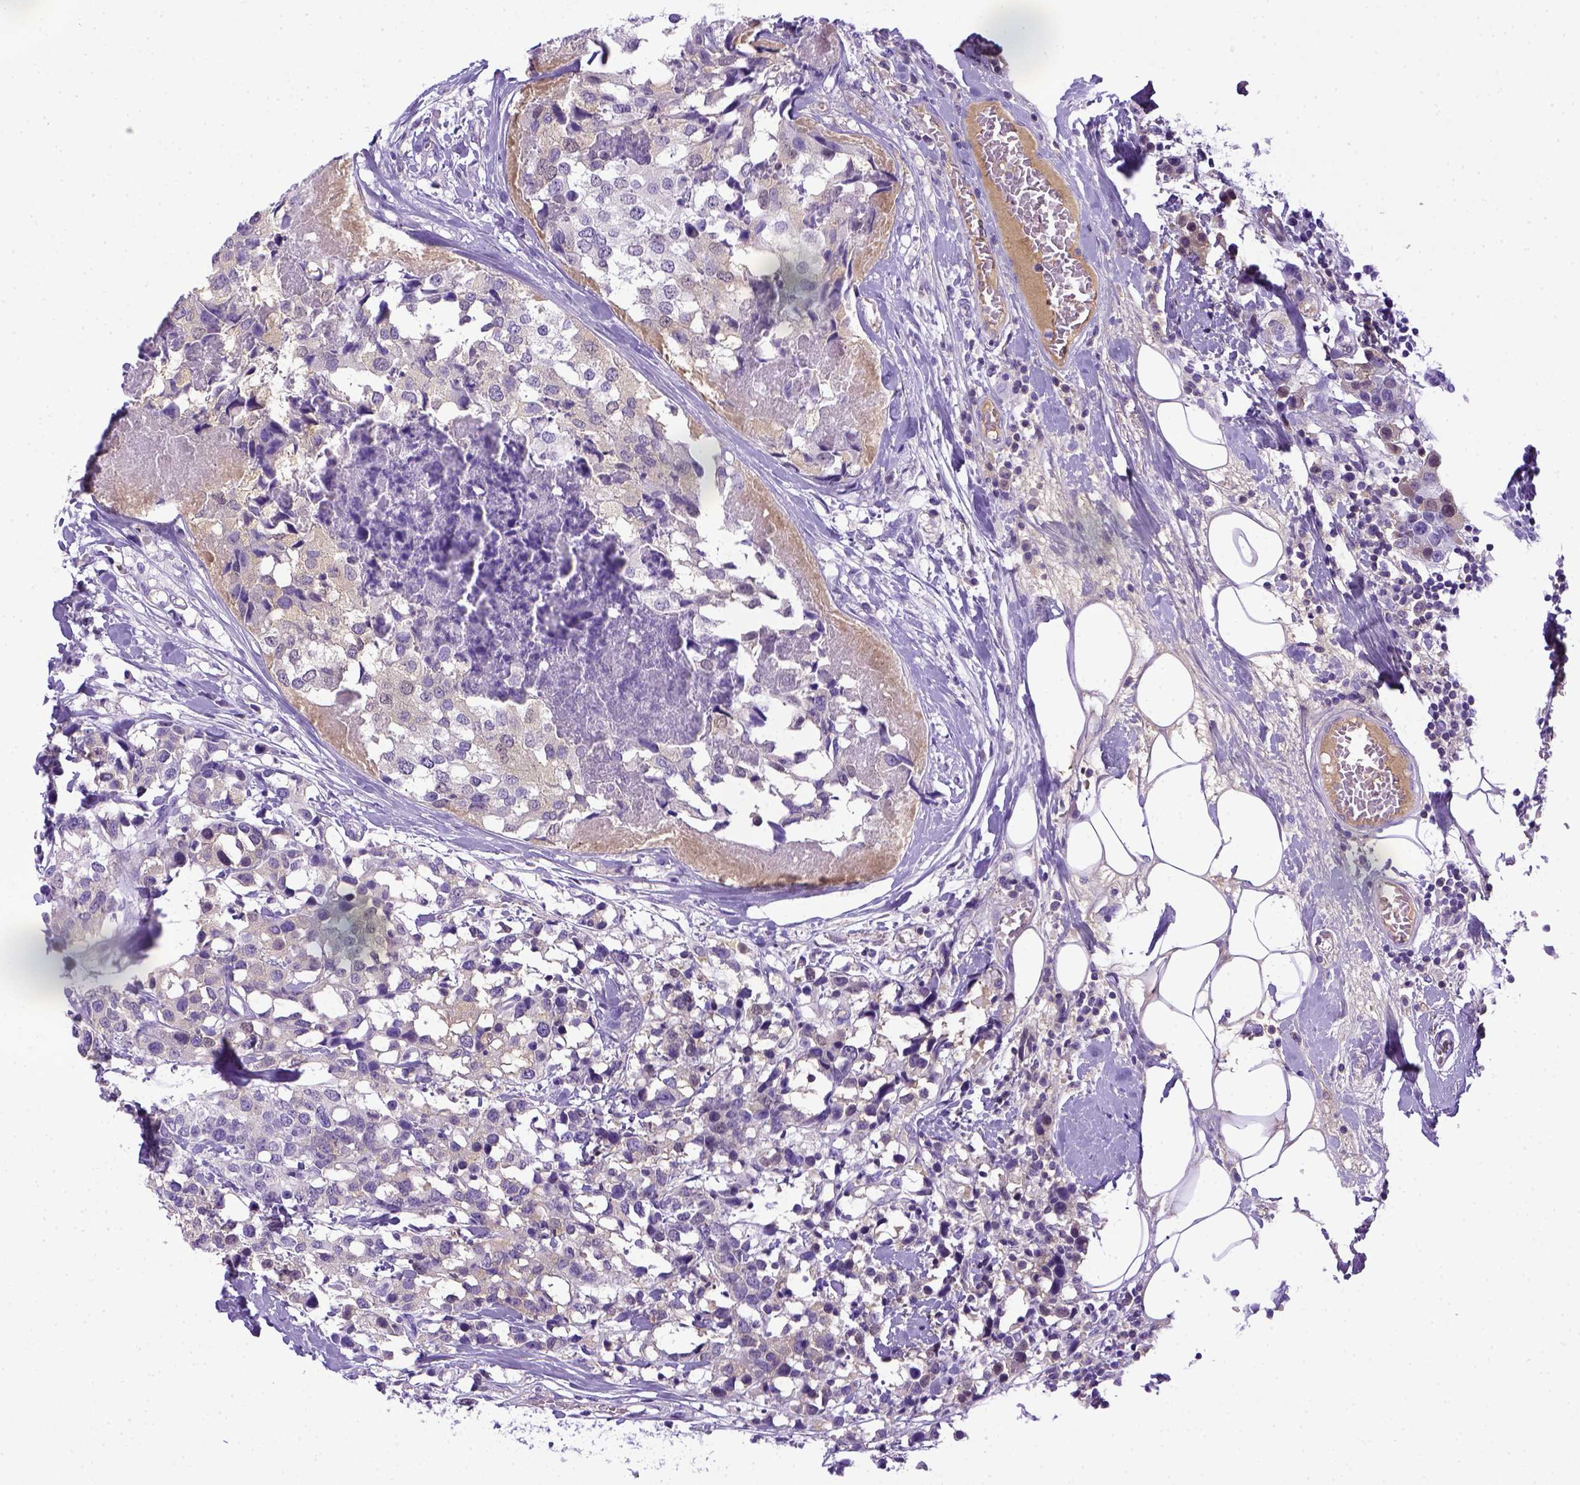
{"staining": {"intensity": "weak", "quantity": "<25%", "location": "cytoplasmic/membranous"}, "tissue": "breast cancer", "cell_type": "Tumor cells", "image_type": "cancer", "snomed": [{"axis": "morphology", "description": "Lobular carcinoma"}, {"axis": "topography", "description": "Breast"}], "caption": "Tumor cells show no significant protein staining in breast cancer (lobular carcinoma). (Brightfield microscopy of DAB IHC at high magnification).", "gene": "ITIH4", "patient": {"sex": "female", "age": 59}}